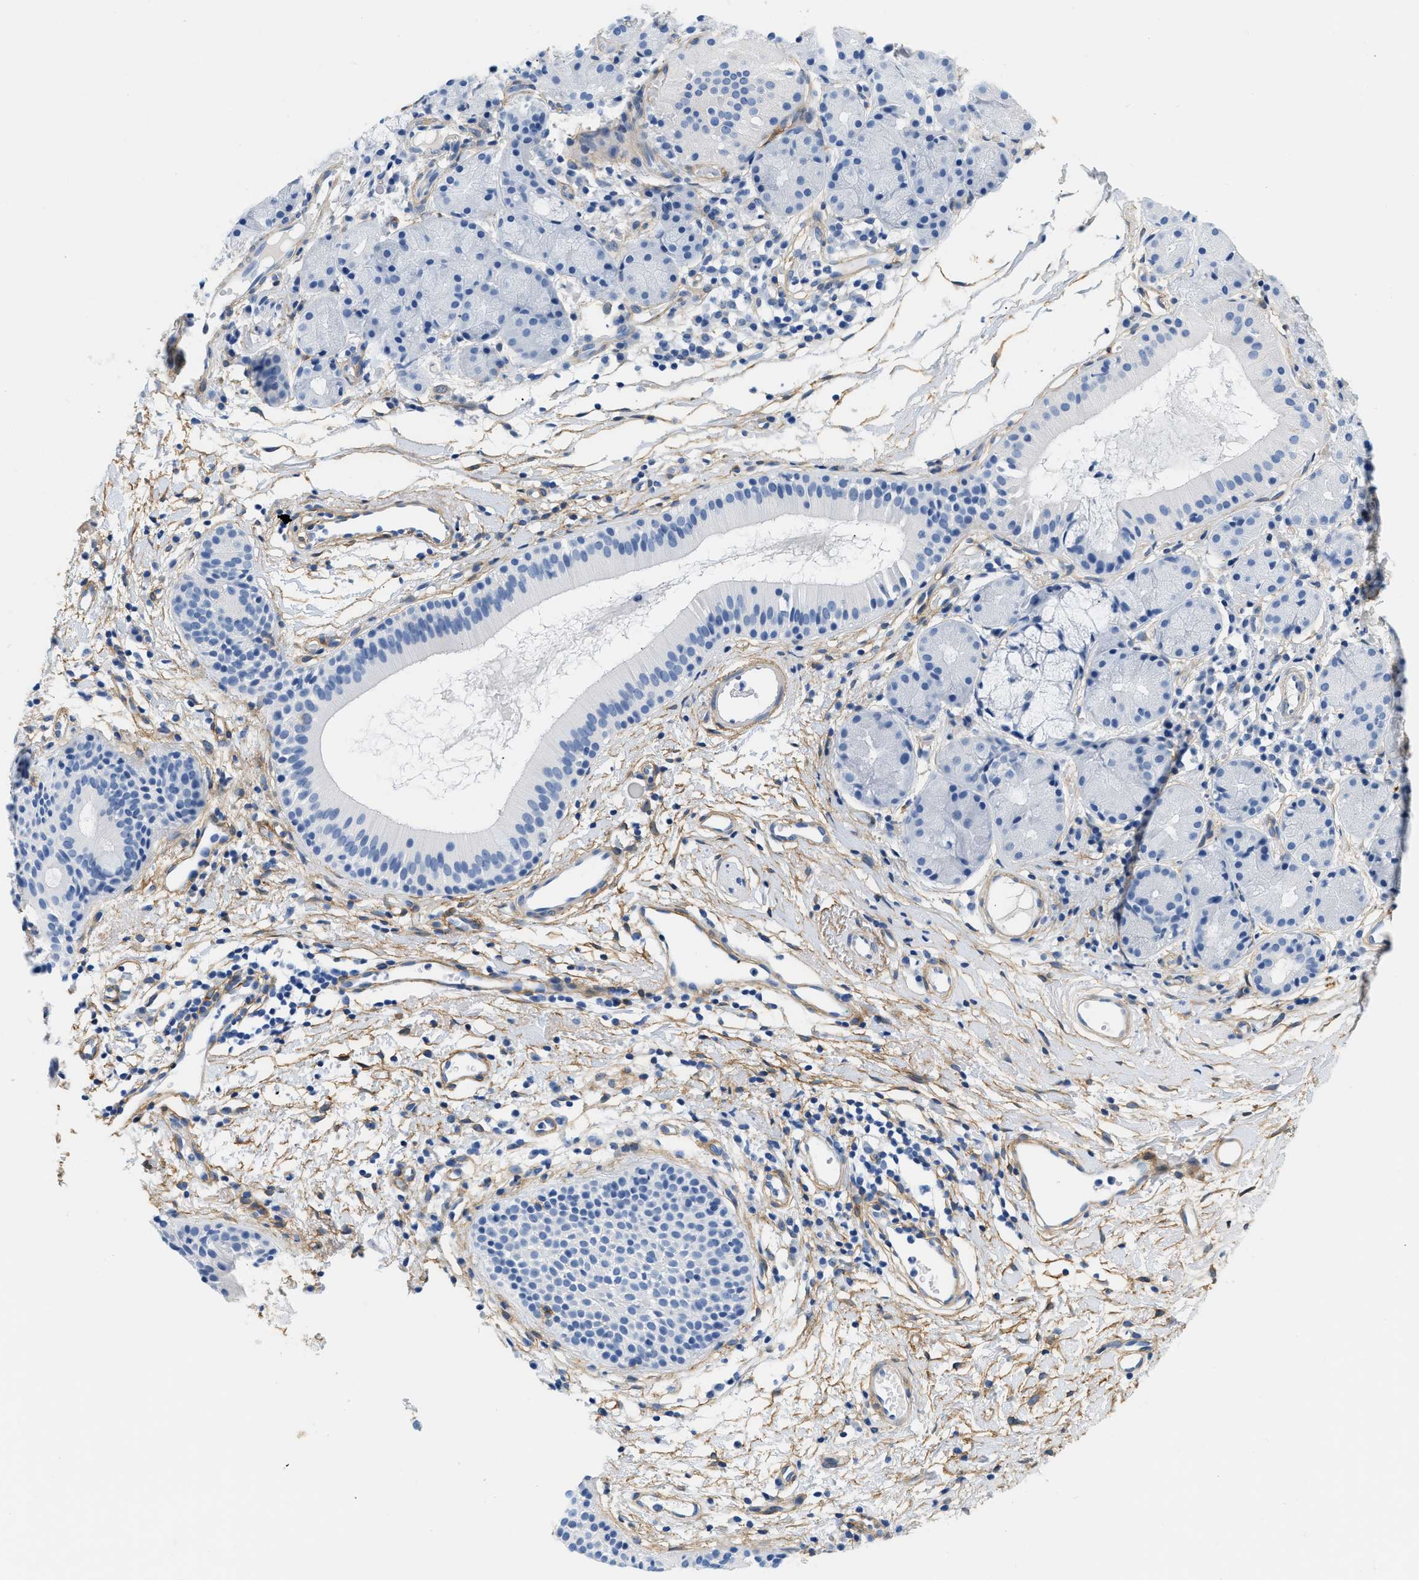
{"staining": {"intensity": "negative", "quantity": "none", "location": "none"}, "tissue": "nasopharynx", "cell_type": "Respiratory epithelial cells", "image_type": "normal", "snomed": [{"axis": "morphology", "description": "Normal tissue, NOS"}, {"axis": "morphology", "description": "Basal cell carcinoma"}, {"axis": "topography", "description": "Cartilage tissue"}, {"axis": "topography", "description": "Nasopharynx"}, {"axis": "topography", "description": "Oral tissue"}], "caption": "The immunohistochemistry image has no significant positivity in respiratory epithelial cells of nasopharynx.", "gene": "PDGFRB", "patient": {"sex": "female", "age": 77}}